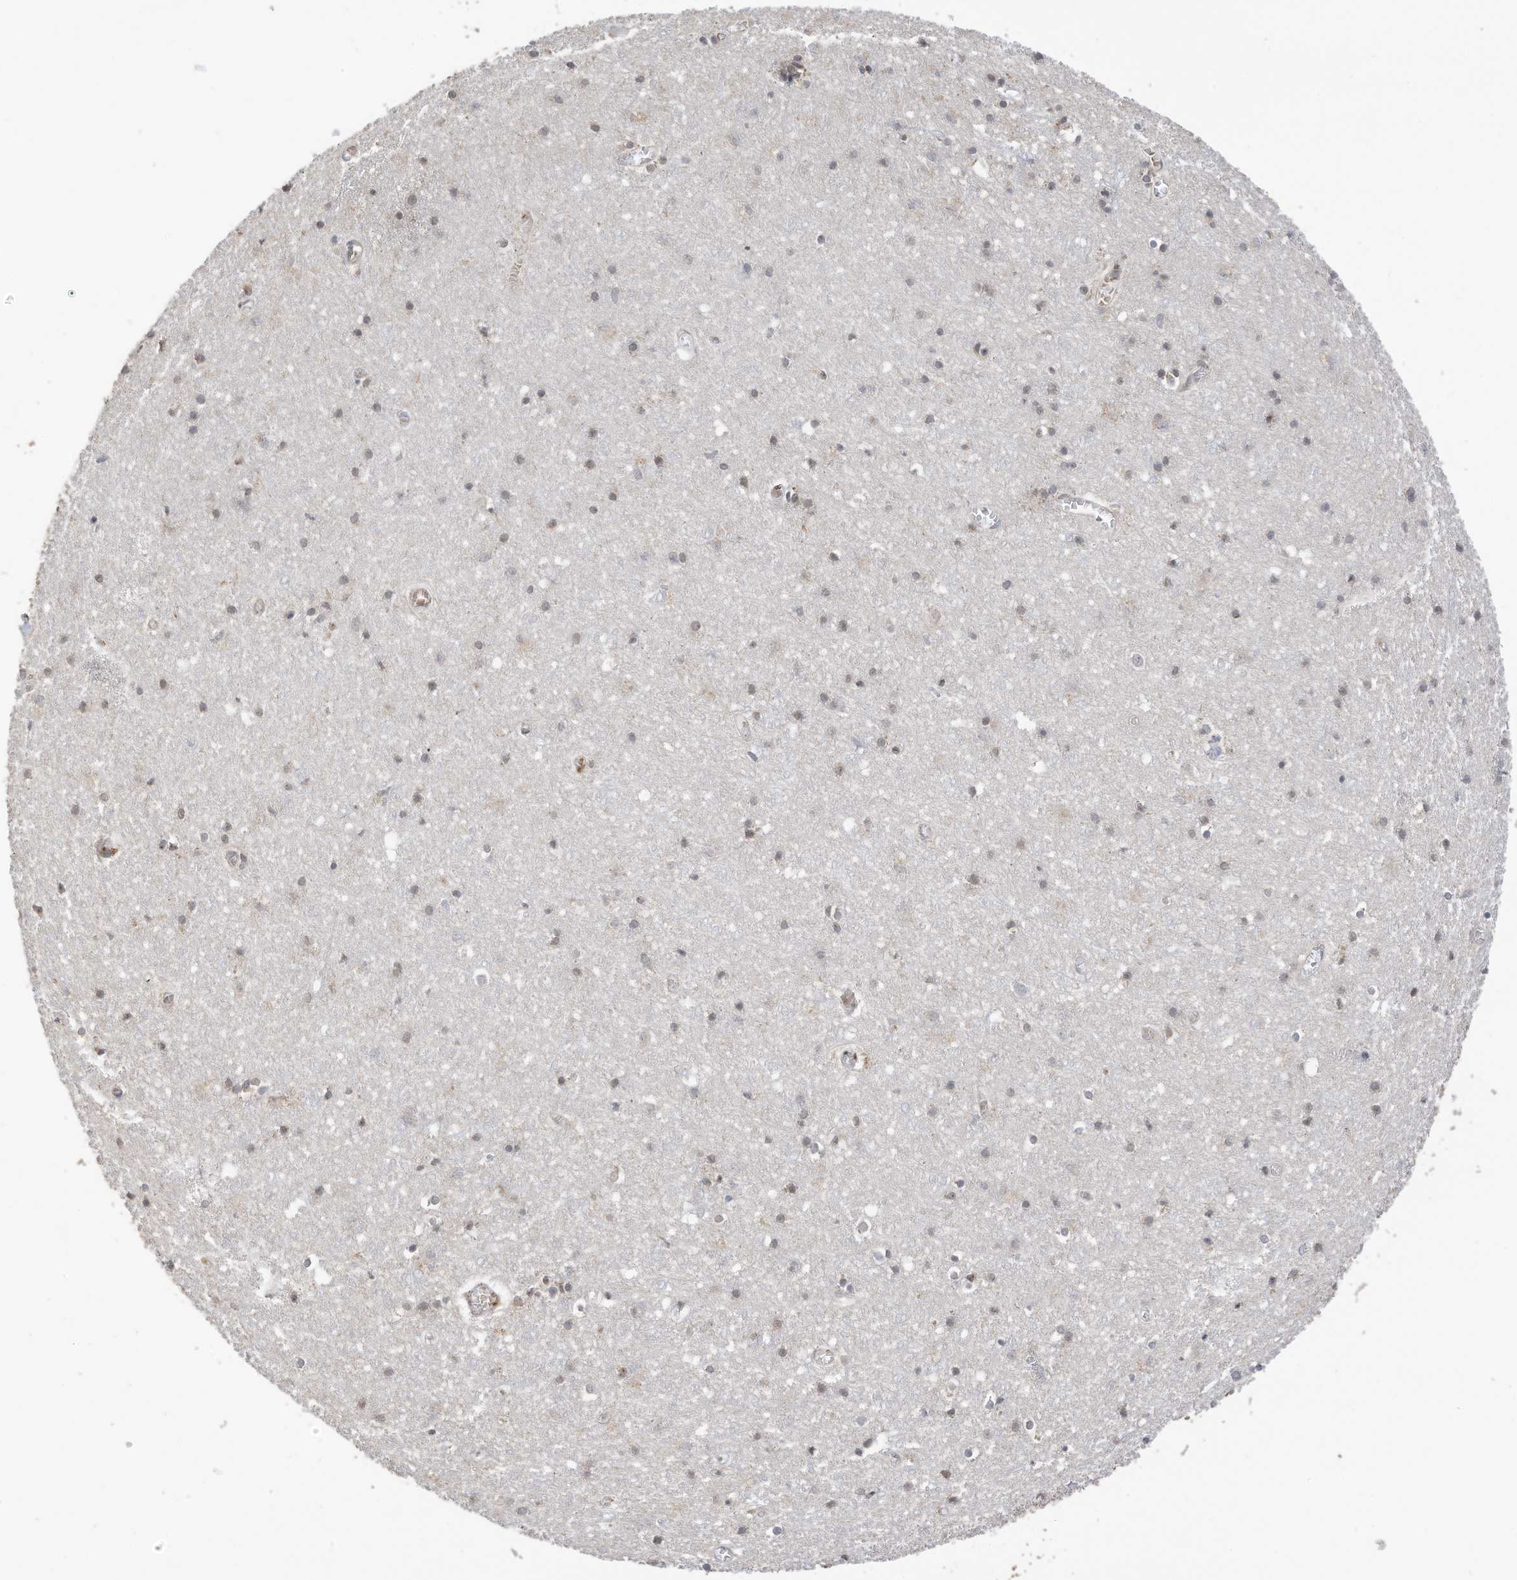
{"staining": {"intensity": "negative", "quantity": "none", "location": "none"}, "tissue": "cerebral cortex", "cell_type": "Endothelial cells", "image_type": "normal", "snomed": [{"axis": "morphology", "description": "Normal tissue, NOS"}, {"axis": "topography", "description": "Cerebral cortex"}], "caption": "IHC image of normal human cerebral cortex stained for a protein (brown), which shows no expression in endothelial cells.", "gene": "REC8", "patient": {"sex": "female", "age": 64}}